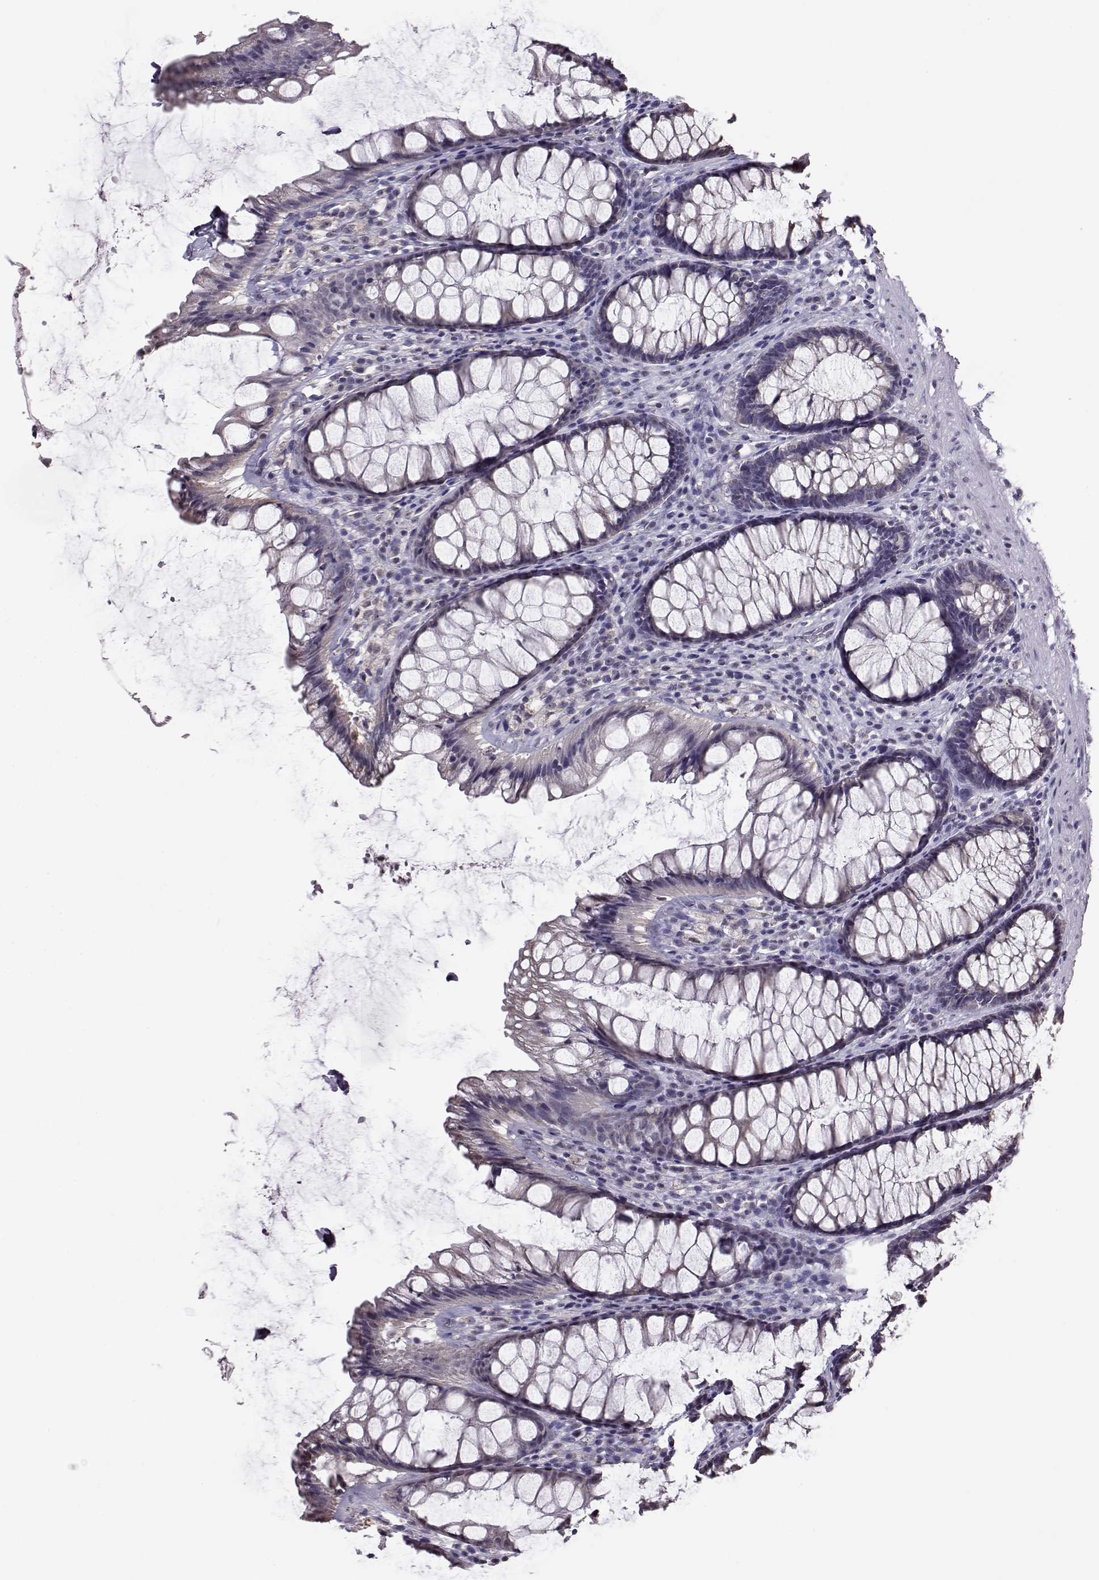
{"staining": {"intensity": "negative", "quantity": "none", "location": "none"}, "tissue": "rectum", "cell_type": "Glandular cells", "image_type": "normal", "snomed": [{"axis": "morphology", "description": "Normal tissue, NOS"}, {"axis": "topography", "description": "Rectum"}], "caption": "IHC image of benign rectum stained for a protein (brown), which demonstrates no positivity in glandular cells.", "gene": "ALDH3A1", "patient": {"sex": "male", "age": 72}}